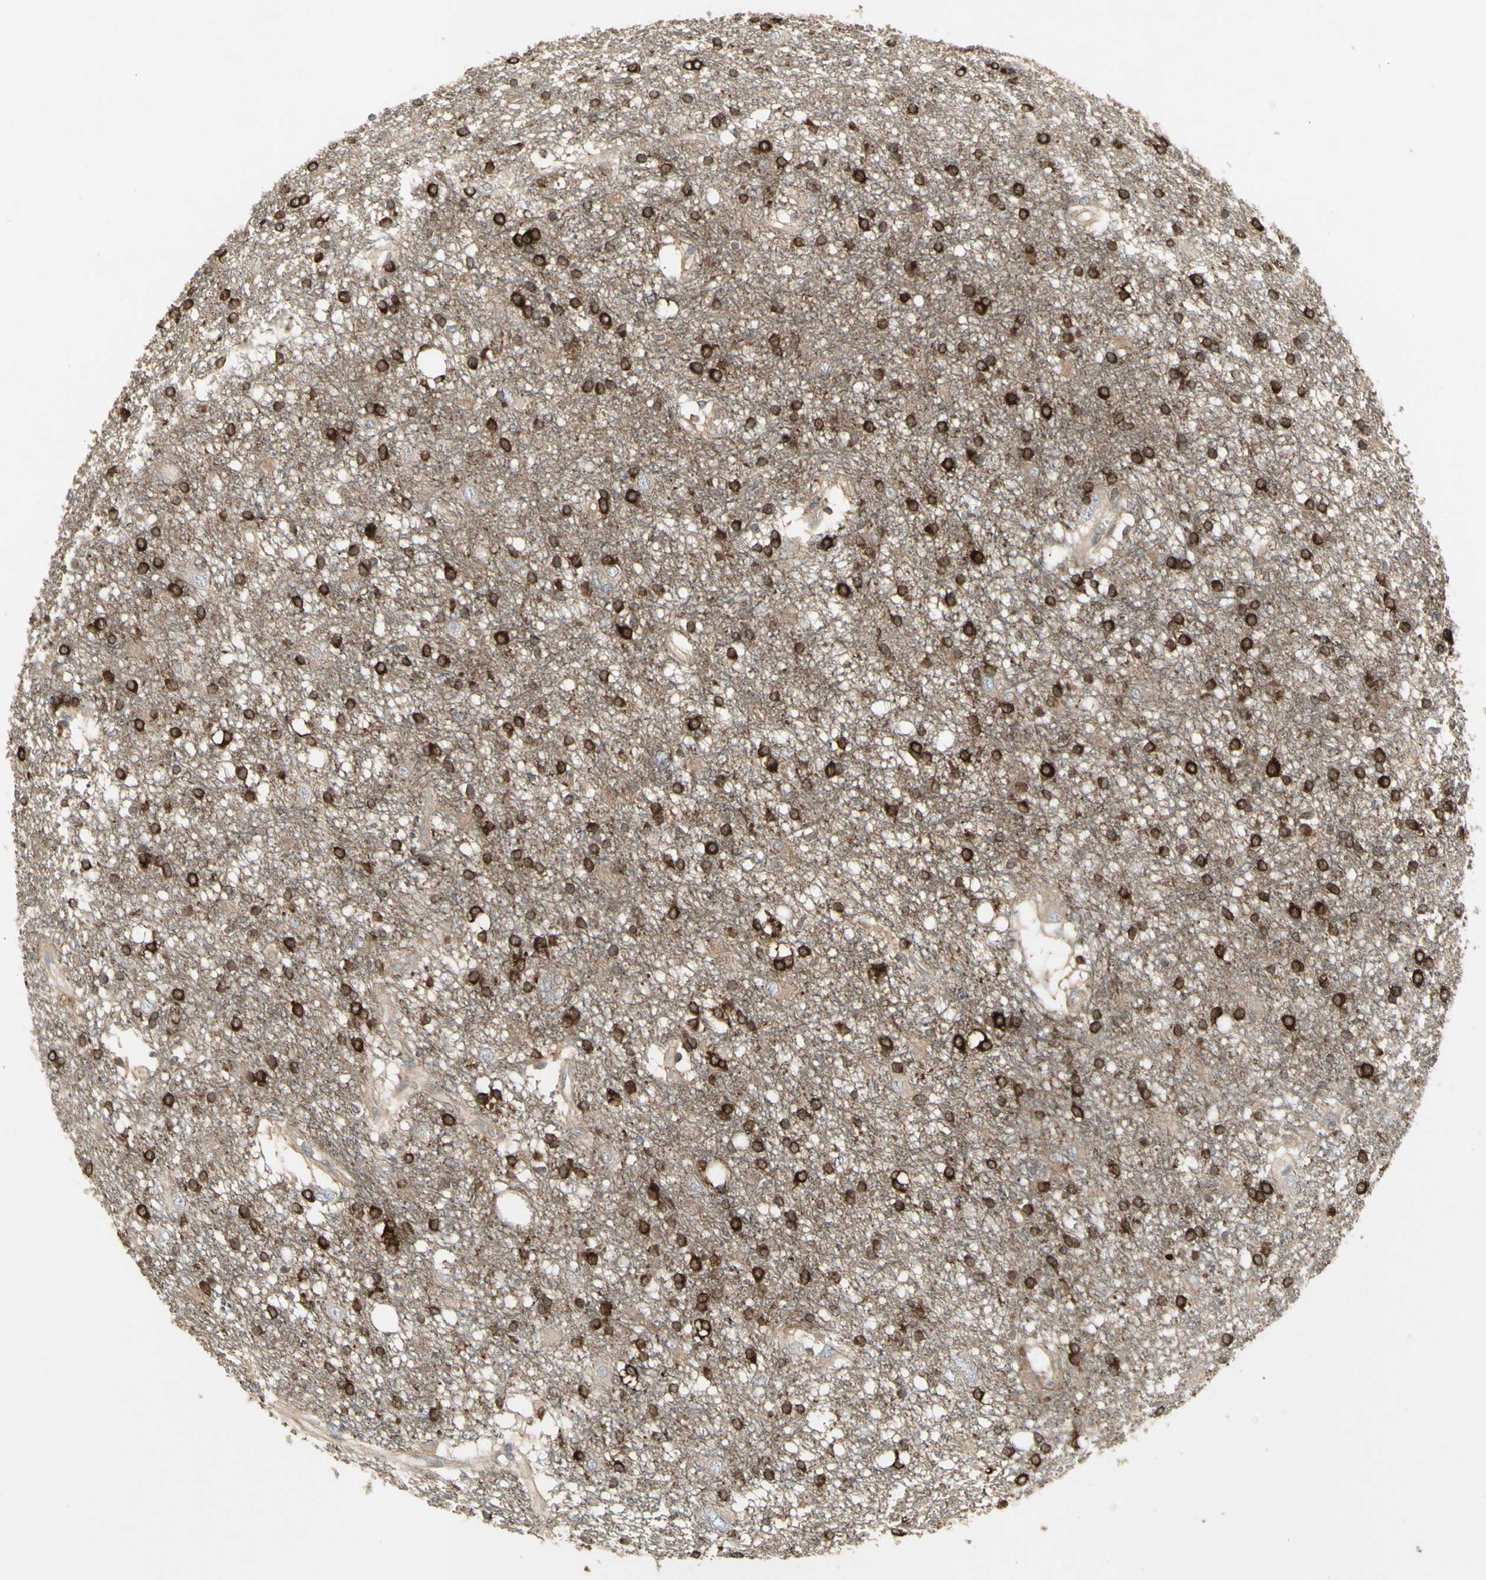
{"staining": {"intensity": "strong", "quantity": ">75%", "location": "cytoplasmic/membranous"}, "tissue": "glioma", "cell_type": "Tumor cells", "image_type": "cancer", "snomed": [{"axis": "morphology", "description": "Glioma, malignant, High grade"}, {"axis": "topography", "description": "Brain"}], "caption": "This photomicrograph shows glioma stained with immunohistochemistry to label a protein in brown. The cytoplasmic/membranous of tumor cells show strong positivity for the protein. Nuclei are counter-stained blue.", "gene": "CHURC1-FNTB", "patient": {"sex": "female", "age": 59}}